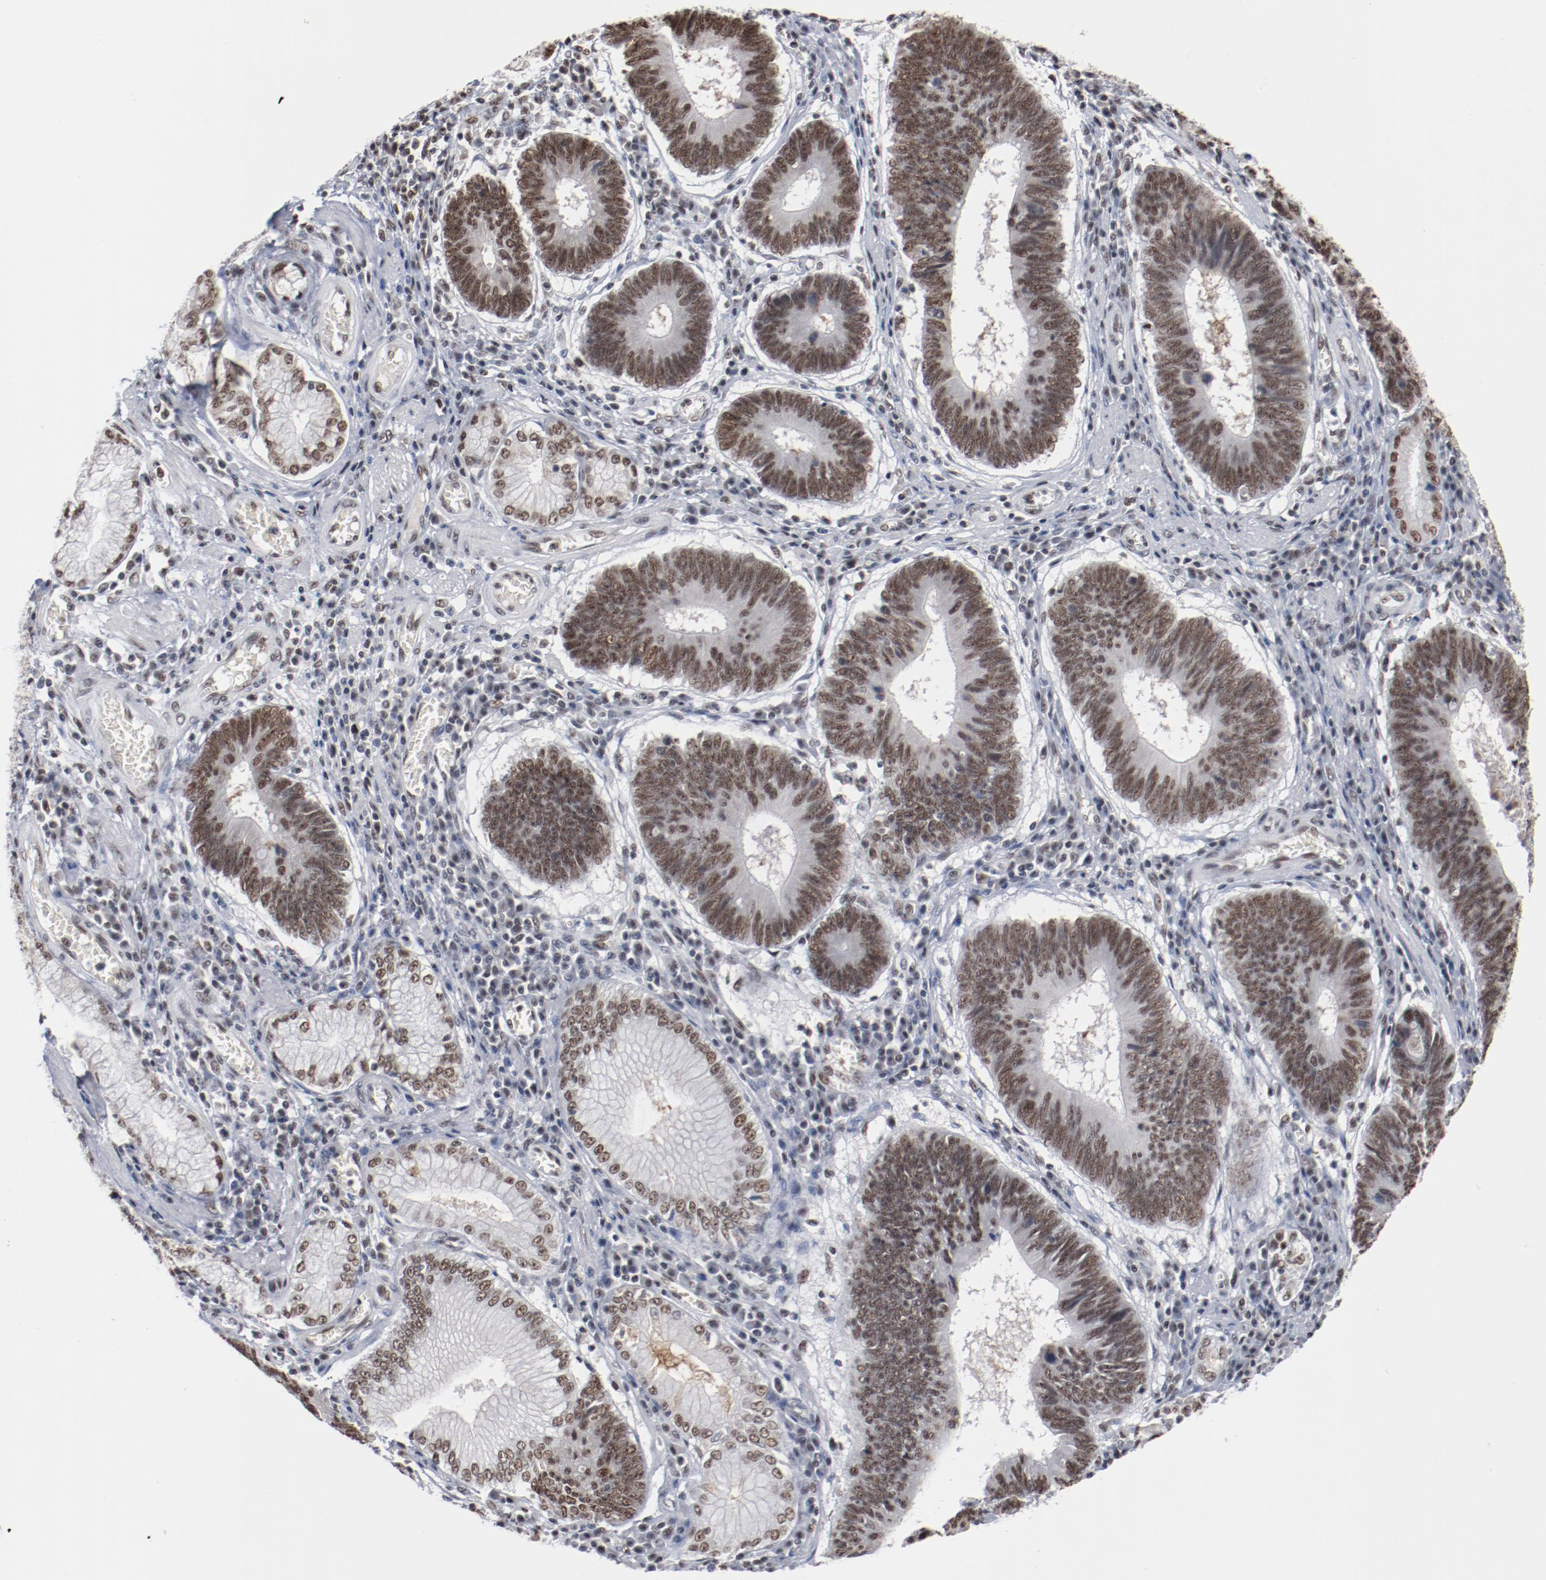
{"staining": {"intensity": "moderate", "quantity": ">75%", "location": "nuclear"}, "tissue": "stomach cancer", "cell_type": "Tumor cells", "image_type": "cancer", "snomed": [{"axis": "morphology", "description": "Adenocarcinoma, NOS"}, {"axis": "topography", "description": "Stomach"}], "caption": "Adenocarcinoma (stomach) stained with DAB immunohistochemistry (IHC) demonstrates medium levels of moderate nuclear expression in about >75% of tumor cells.", "gene": "BUB3", "patient": {"sex": "male", "age": 59}}